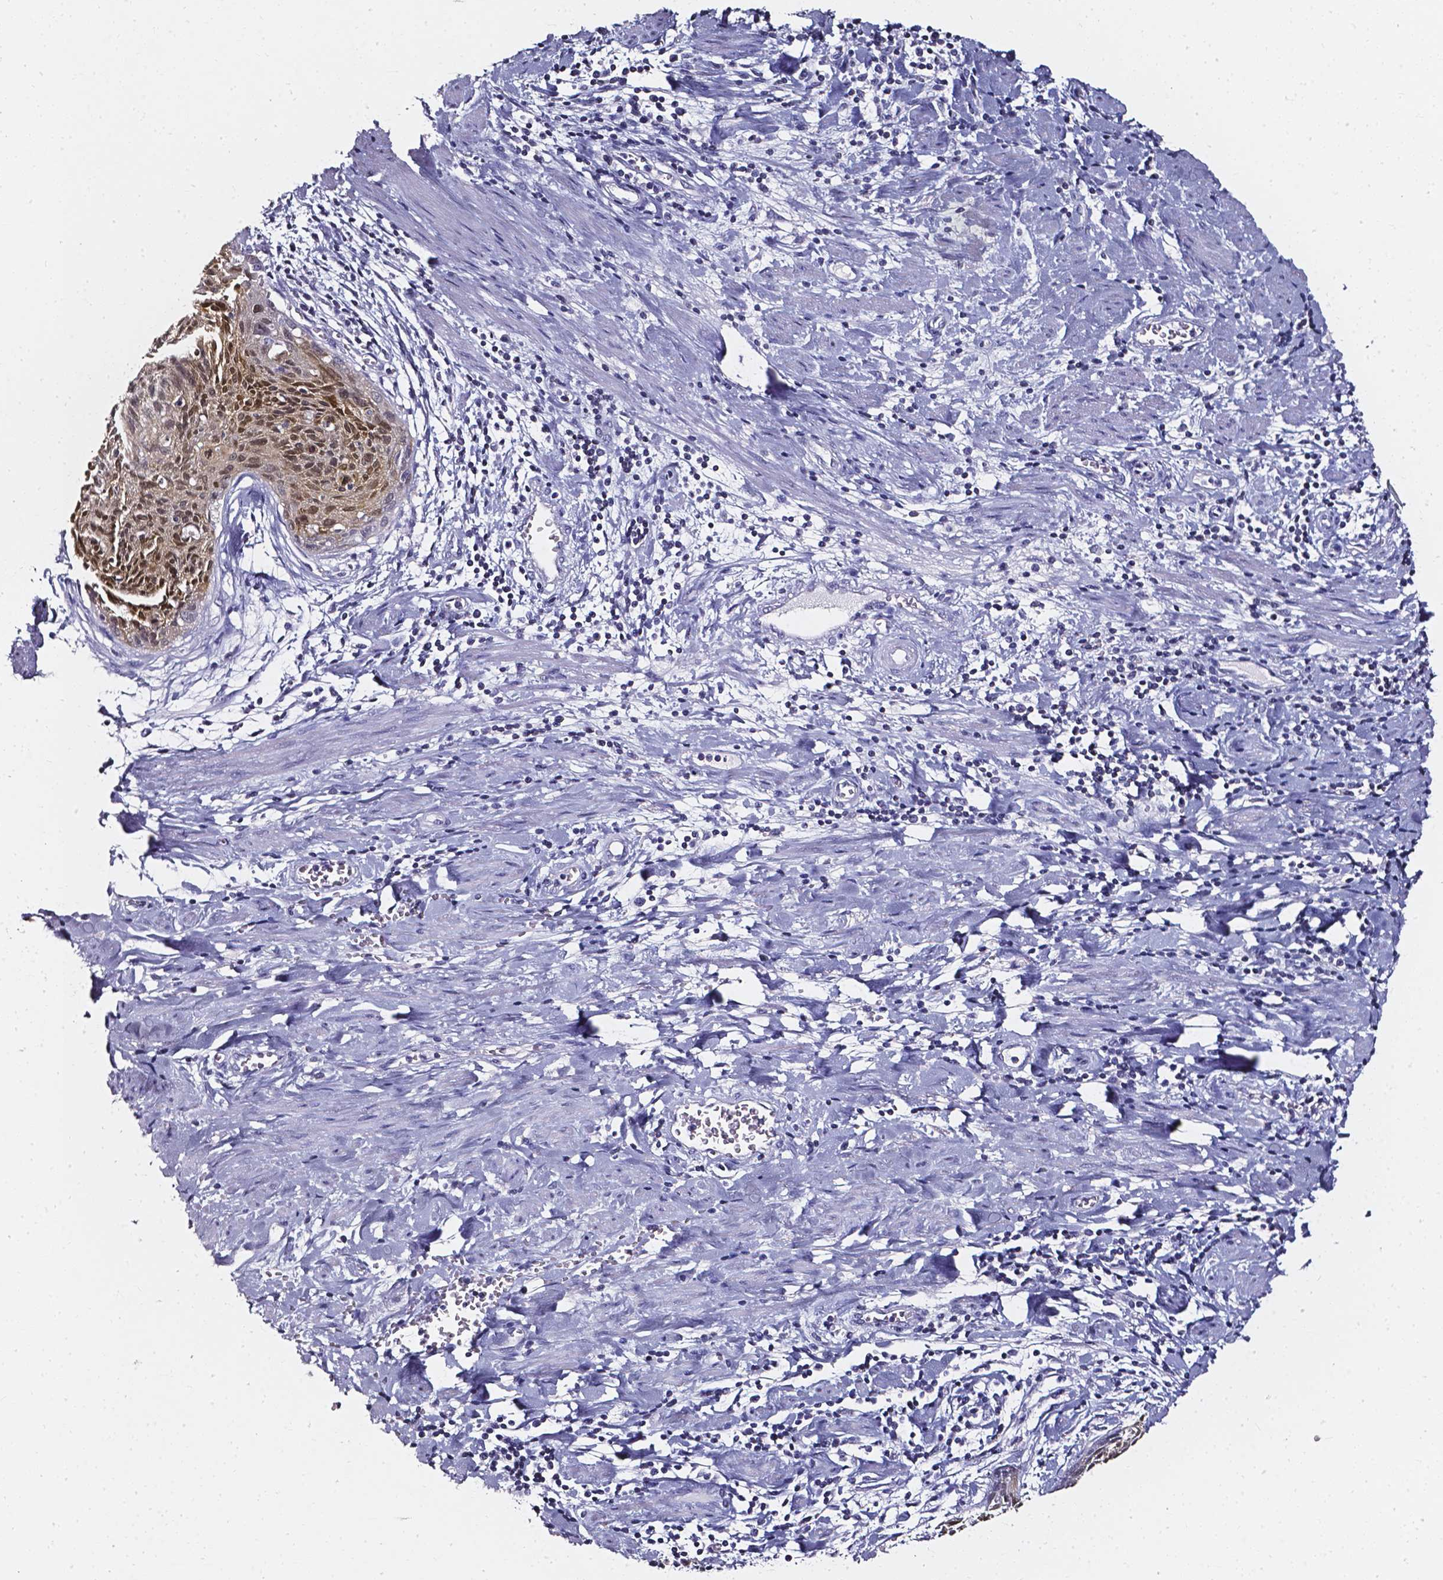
{"staining": {"intensity": "moderate", "quantity": ">75%", "location": "cytoplasmic/membranous,nuclear"}, "tissue": "cervical cancer", "cell_type": "Tumor cells", "image_type": "cancer", "snomed": [{"axis": "morphology", "description": "Squamous cell carcinoma, NOS"}, {"axis": "topography", "description": "Cervix"}], "caption": "Cervical cancer (squamous cell carcinoma) stained for a protein (brown) shows moderate cytoplasmic/membranous and nuclear positive expression in approximately >75% of tumor cells.", "gene": "AKR1B10", "patient": {"sex": "female", "age": 55}}